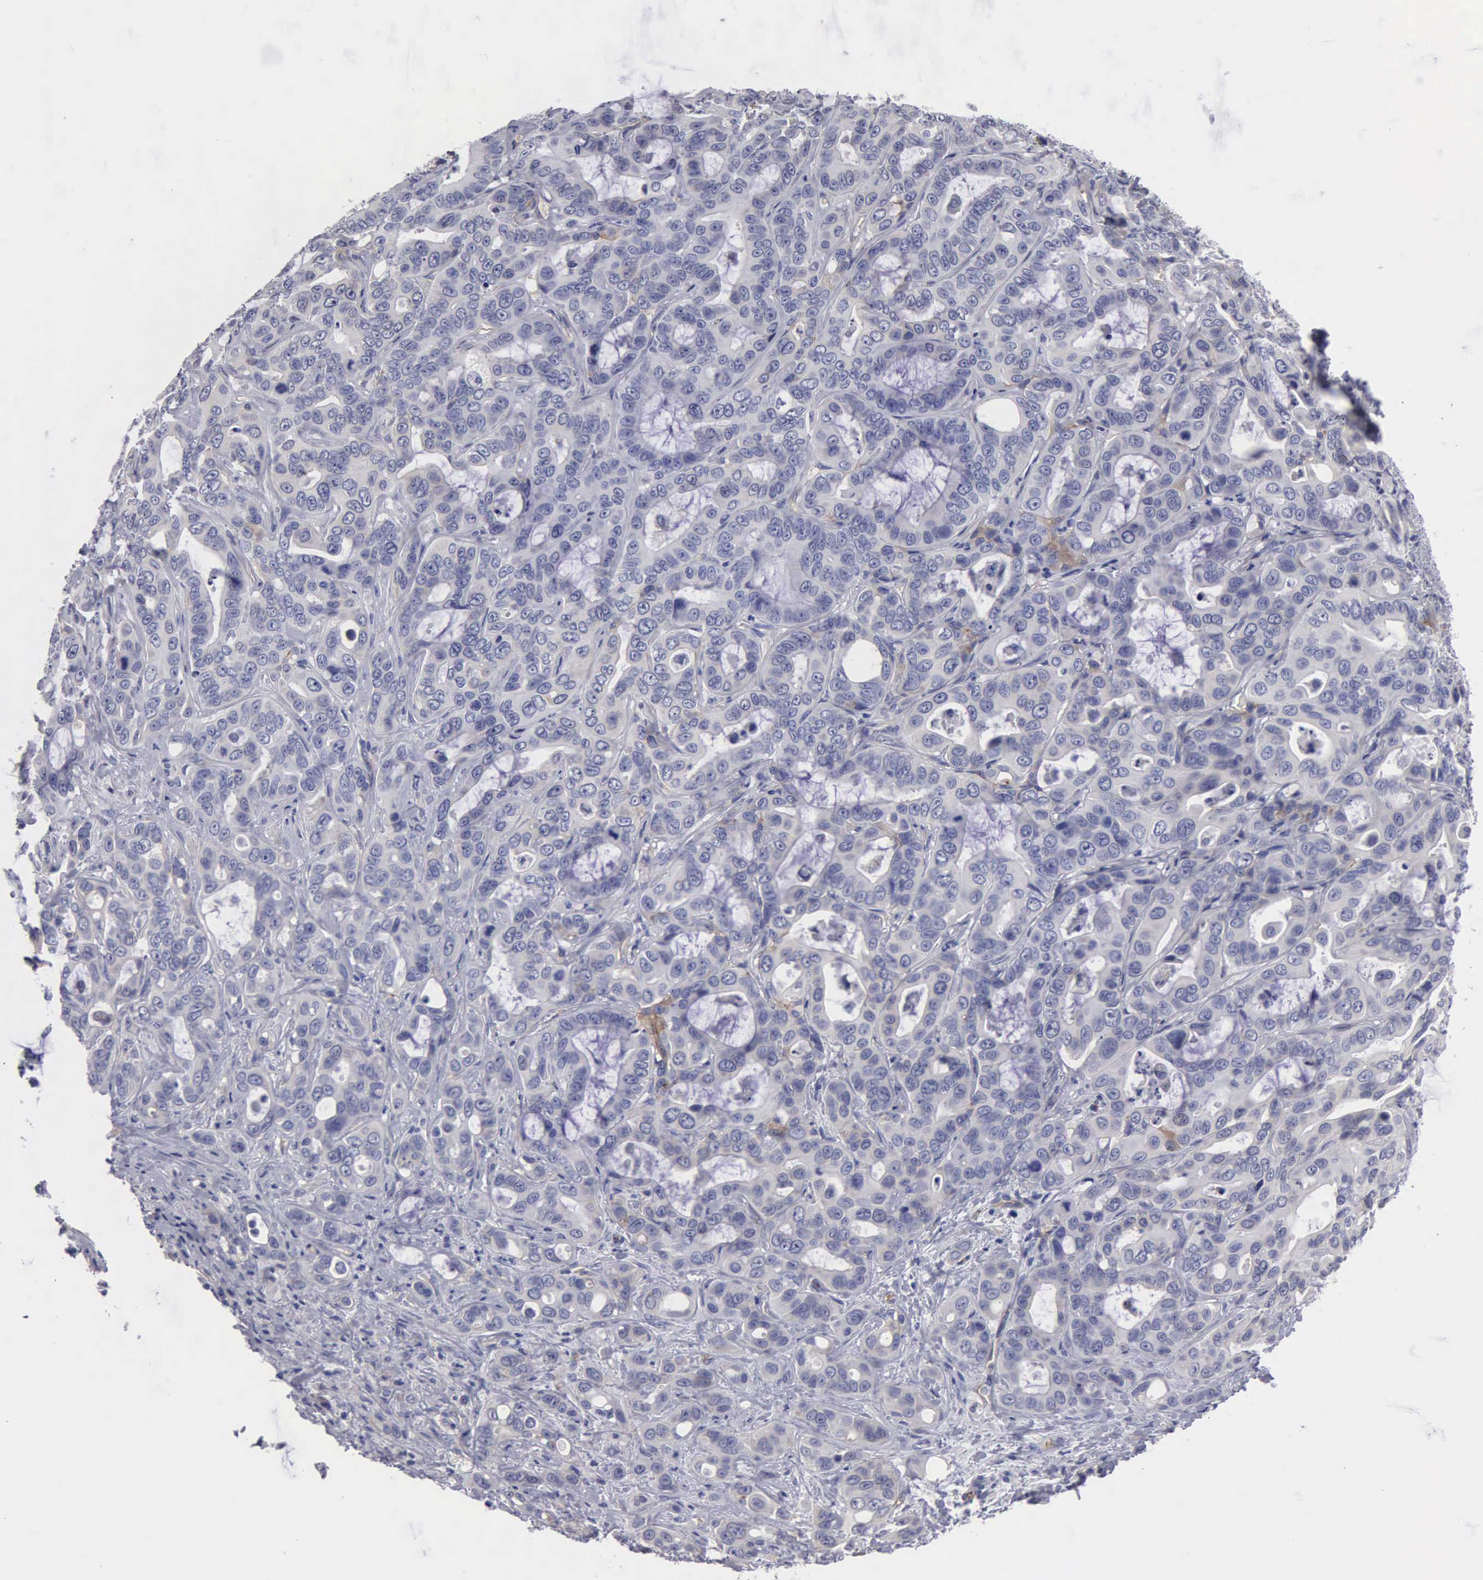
{"staining": {"intensity": "weak", "quantity": "<25%", "location": "cytoplasmic/membranous"}, "tissue": "liver cancer", "cell_type": "Tumor cells", "image_type": "cancer", "snomed": [{"axis": "morphology", "description": "Cholangiocarcinoma"}, {"axis": "topography", "description": "Liver"}], "caption": "Tumor cells show no significant protein staining in liver cancer.", "gene": "RDX", "patient": {"sex": "female", "age": 79}}